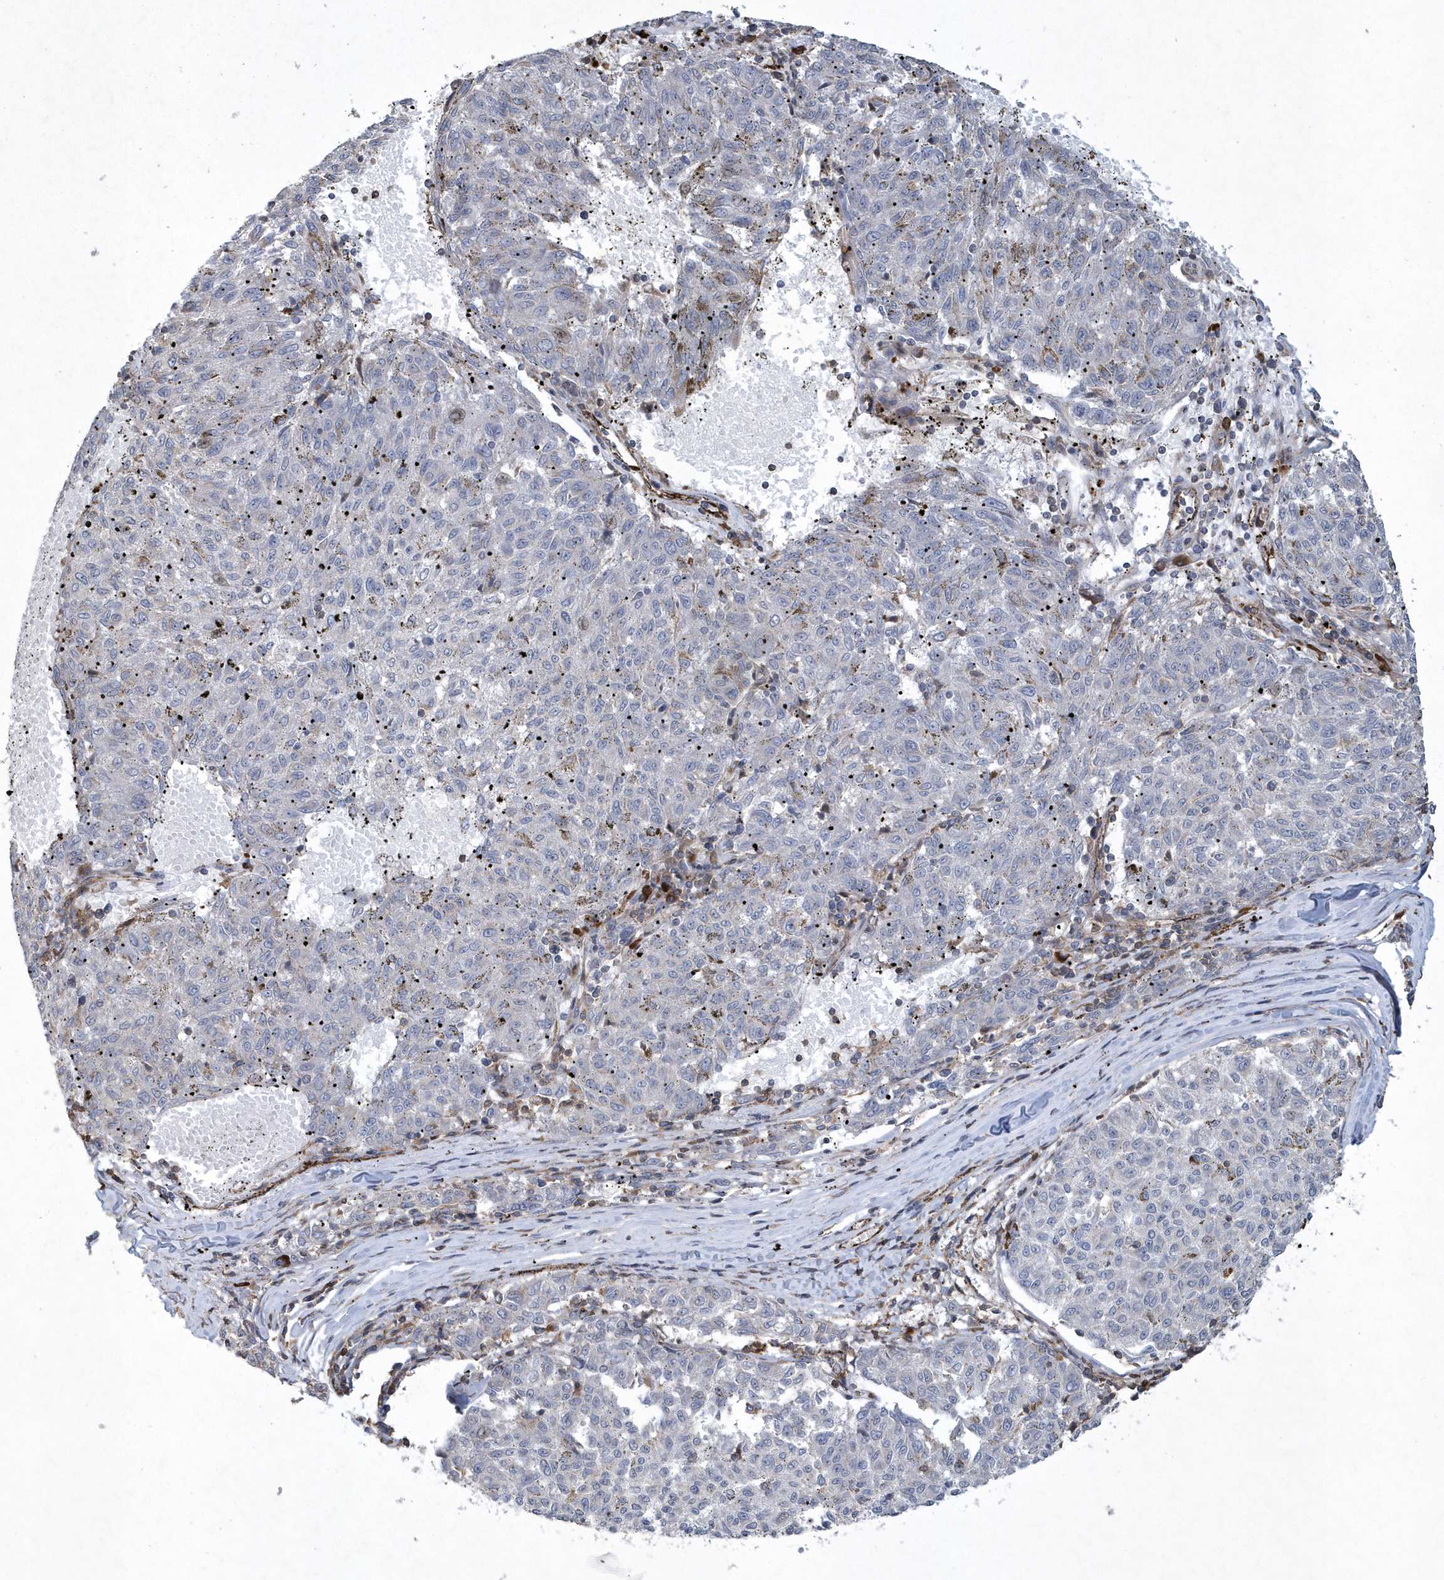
{"staining": {"intensity": "negative", "quantity": "none", "location": "none"}, "tissue": "melanoma", "cell_type": "Tumor cells", "image_type": "cancer", "snomed": [{"axis": "morphology", "description": "Malignant melanoma, NOS"}, {"axis": "topography", "description": "Skin"}], "caption": "Malignant melanoma stained for a protein using immunohistochemistry displays no expression tumor cells.", "gene": "N4BP2", "patient": {"sex": "female", "age": 72}}